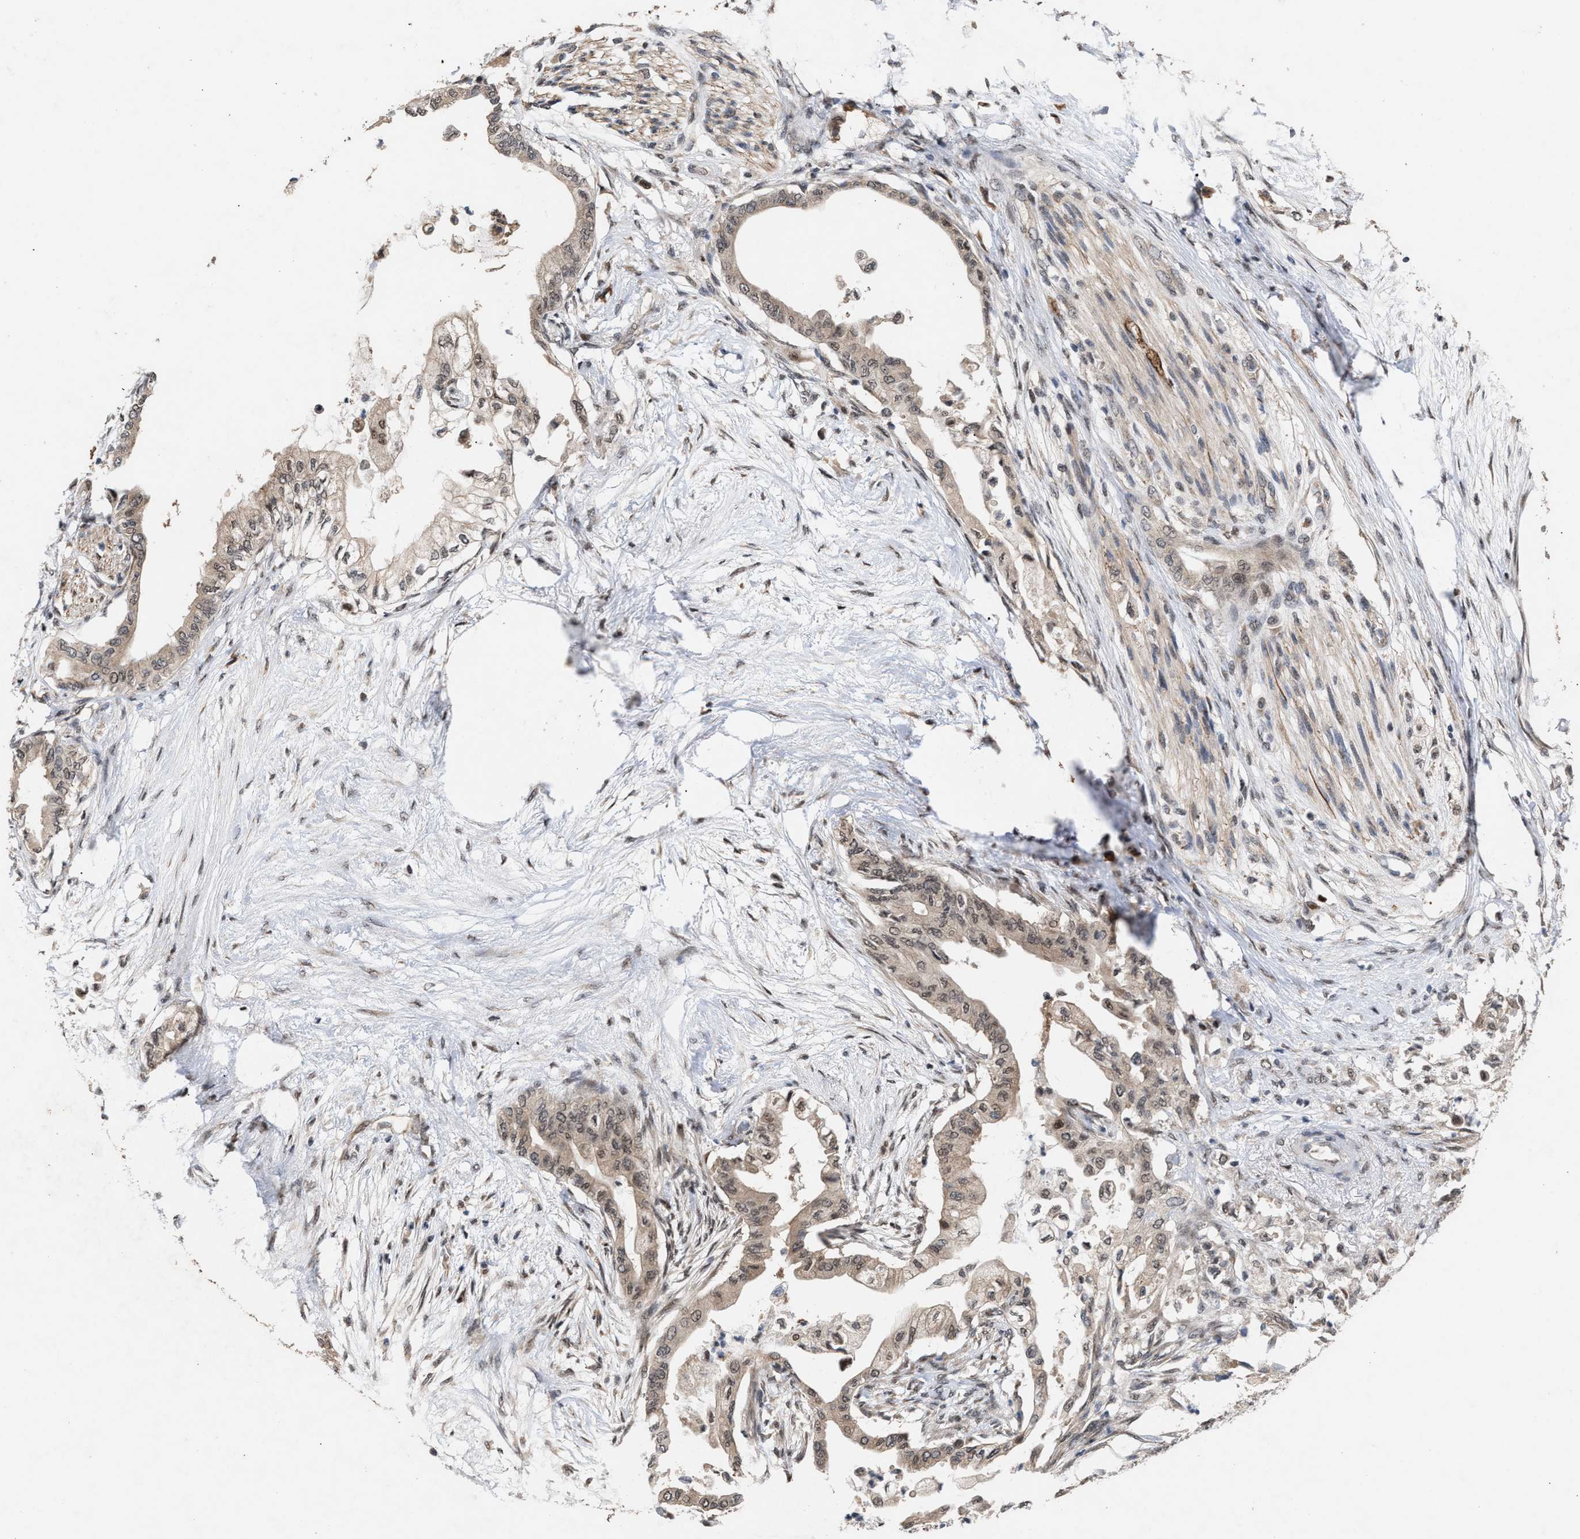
{"staining": {"intensity": "weak", "quantity": ">75%", "location": "cytoplasmic/membranous"}, "tissue": "pancreatic cancer", "cell_type": "Tumor cells", "image_type": "cancer", "snomed": [{"axis": "morphology", "description": "Normal tissue, NOS"}, {"axis": "morphology", "description": "Adenocarcinoma, NOS"}, {"axis": "topography", "description": "Pancreas"}, {"axis": "topography", "description": "Duodenum"}], "caption": "High-power microscopy captured an IHC micrograph of pancreatic cancer (adenocarcinoma), revealing weak cytoplasmic/membranous staining in approximately >75% of tumor cells.", "gene": "MKNK2", "patient": {"sex": "female", "age": 60}}